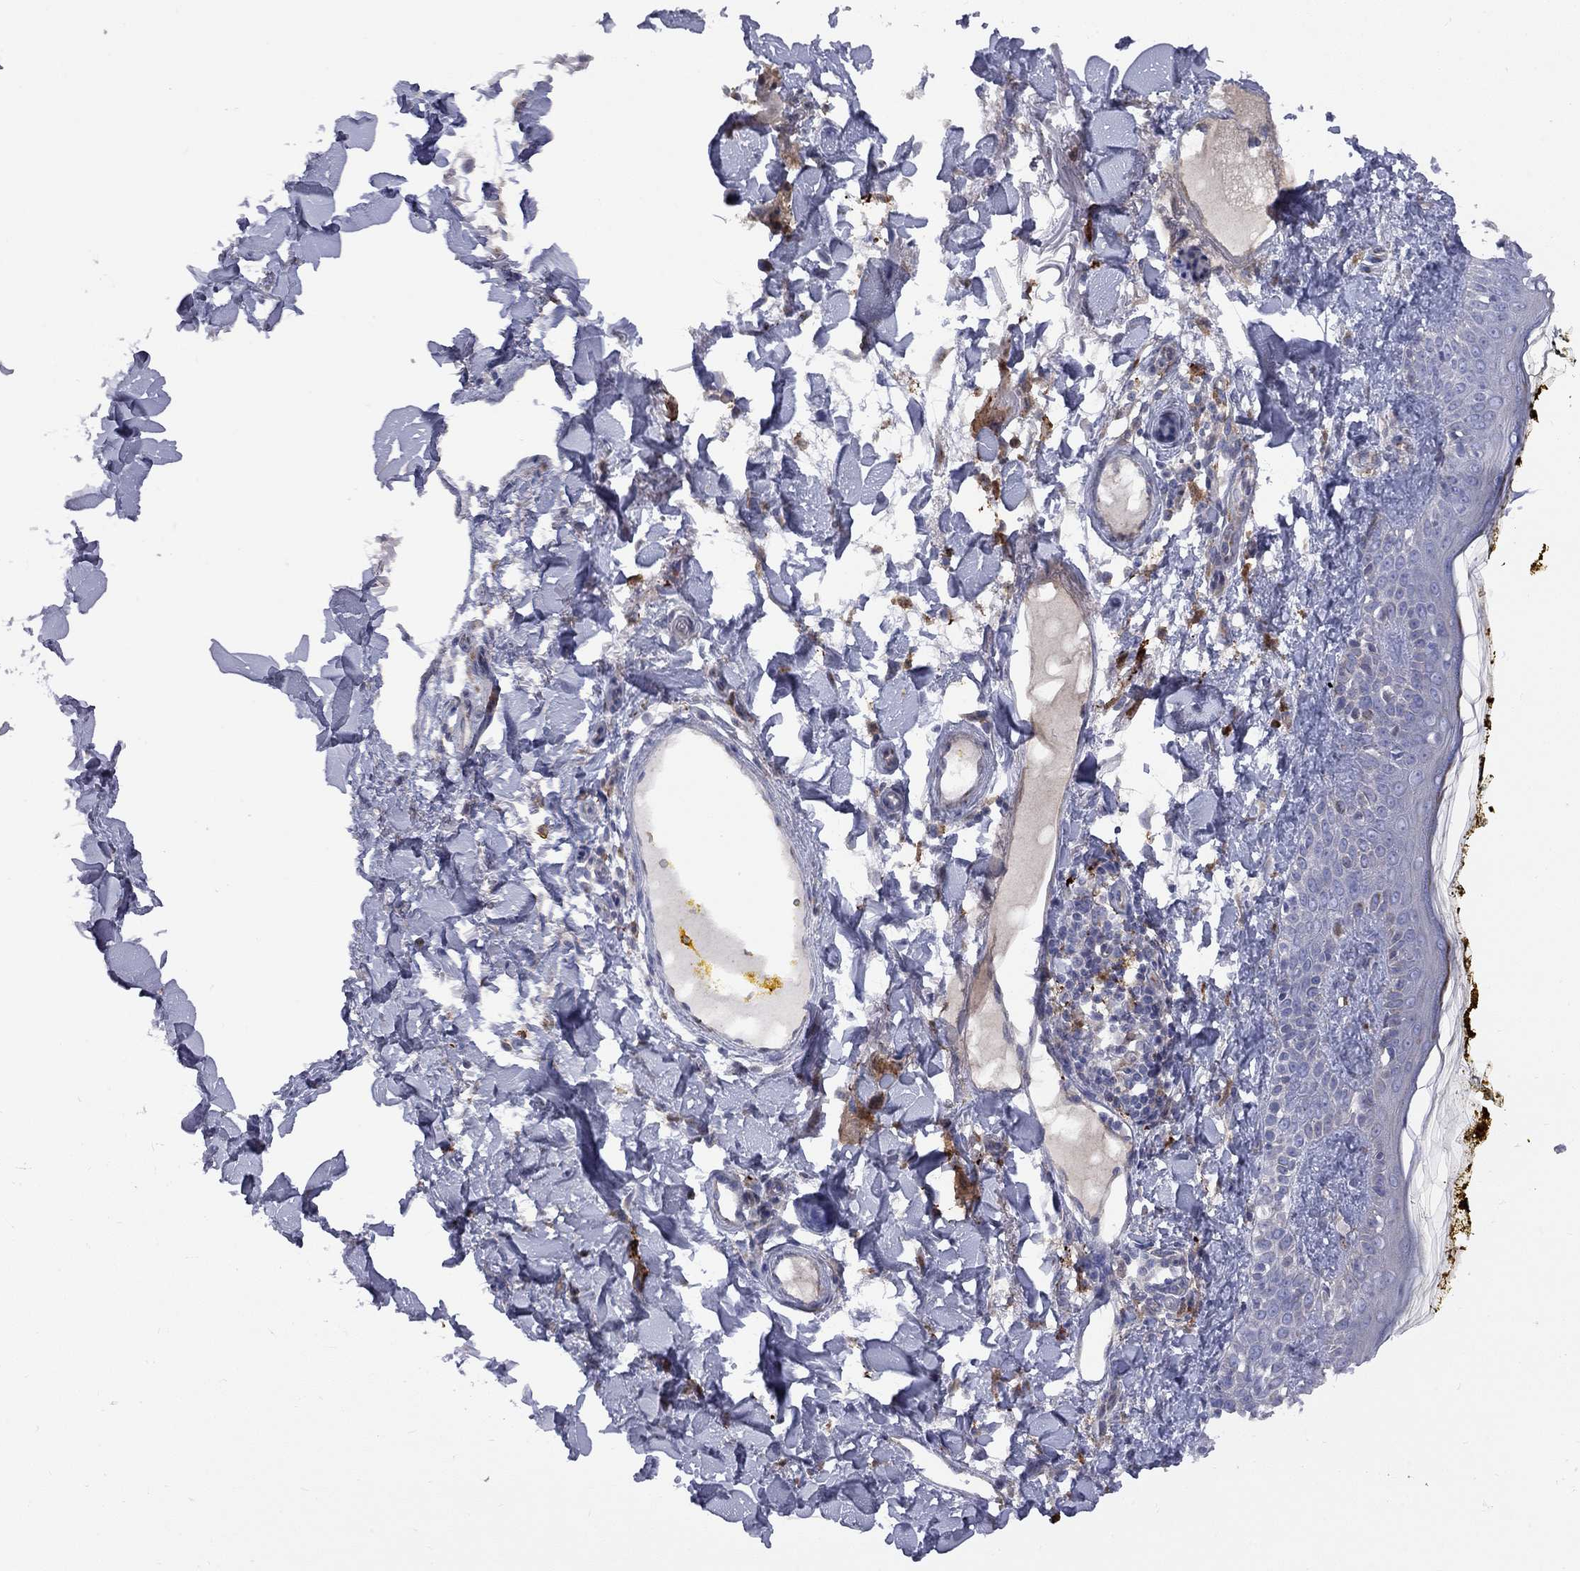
{"staining": {"intensity": "negative", "quantity": "none", "location": "none"}, "tissue": "skin", "cell_type": "Fibroblasts", "image_type": "normal", "snomed": [{"axis": "morphology", "description": "Normal tissue, NOS"}, {"axis": "topography", "description": "Skin"}], "caption": "This is an IHC histopathology image of benign human skin. There is no expression in fibroblasts.", "gene": "MTHFR", "patient": {"sex": "male", "age": 76}}